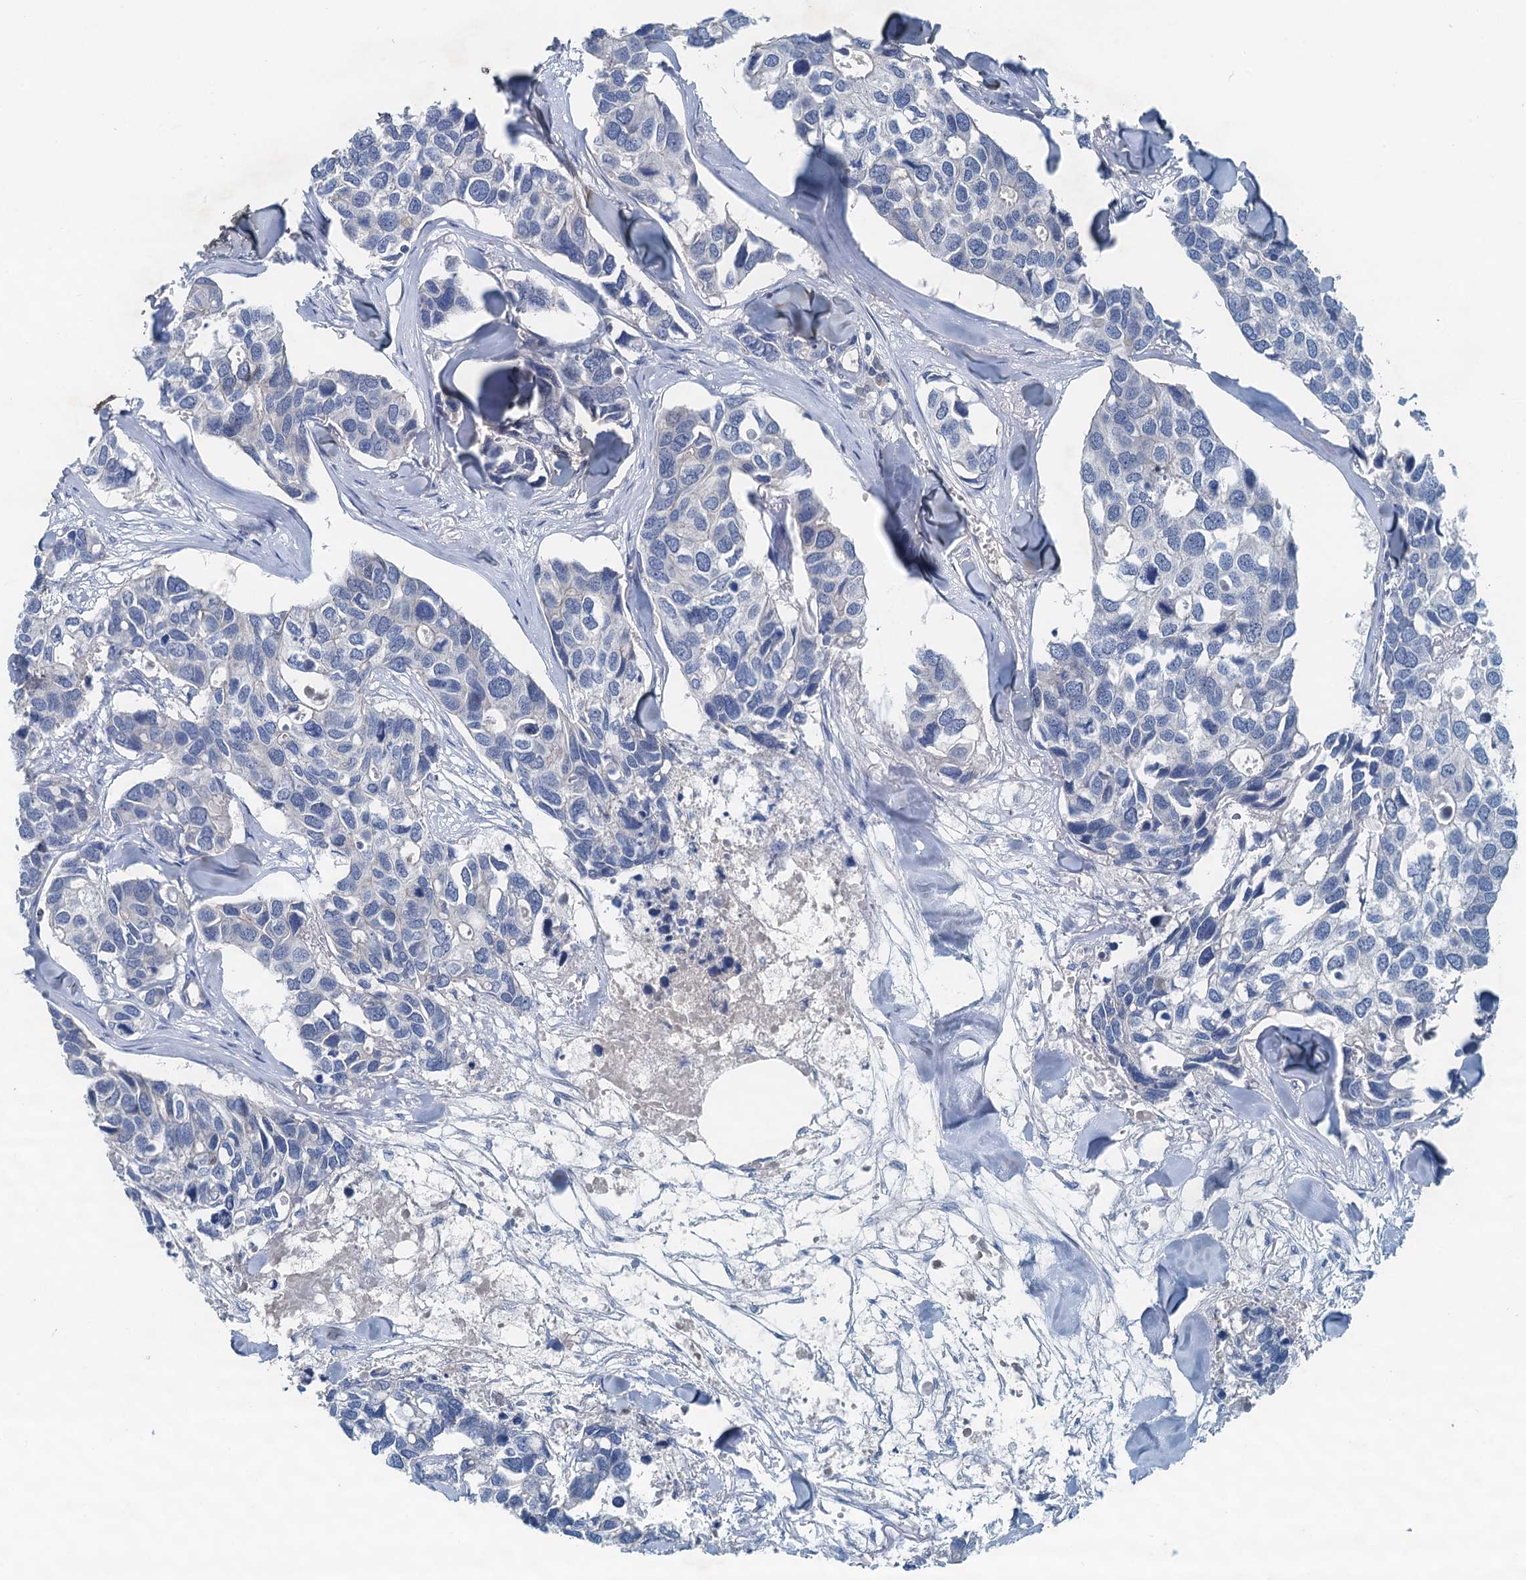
{"staining": {"intensity": "negative", "quantity": "none", "location": "none"}, "tissue": "breast cancer", "cell_type": "Tumor cells", "image_type": "cancer", "snomed": [{"axis": "morphology", "description": "Duct carcinoma"}, {"axis": "topography", "description": "Breast"}], "caption": "Immunohistochemistry micrograph of human invasive ductal carcinoma (breast) stained for a protein (brown), which reveals no expression in tumor cells.", "gene": "THAP10", "patient": {"sex": "female", "age": 83}}